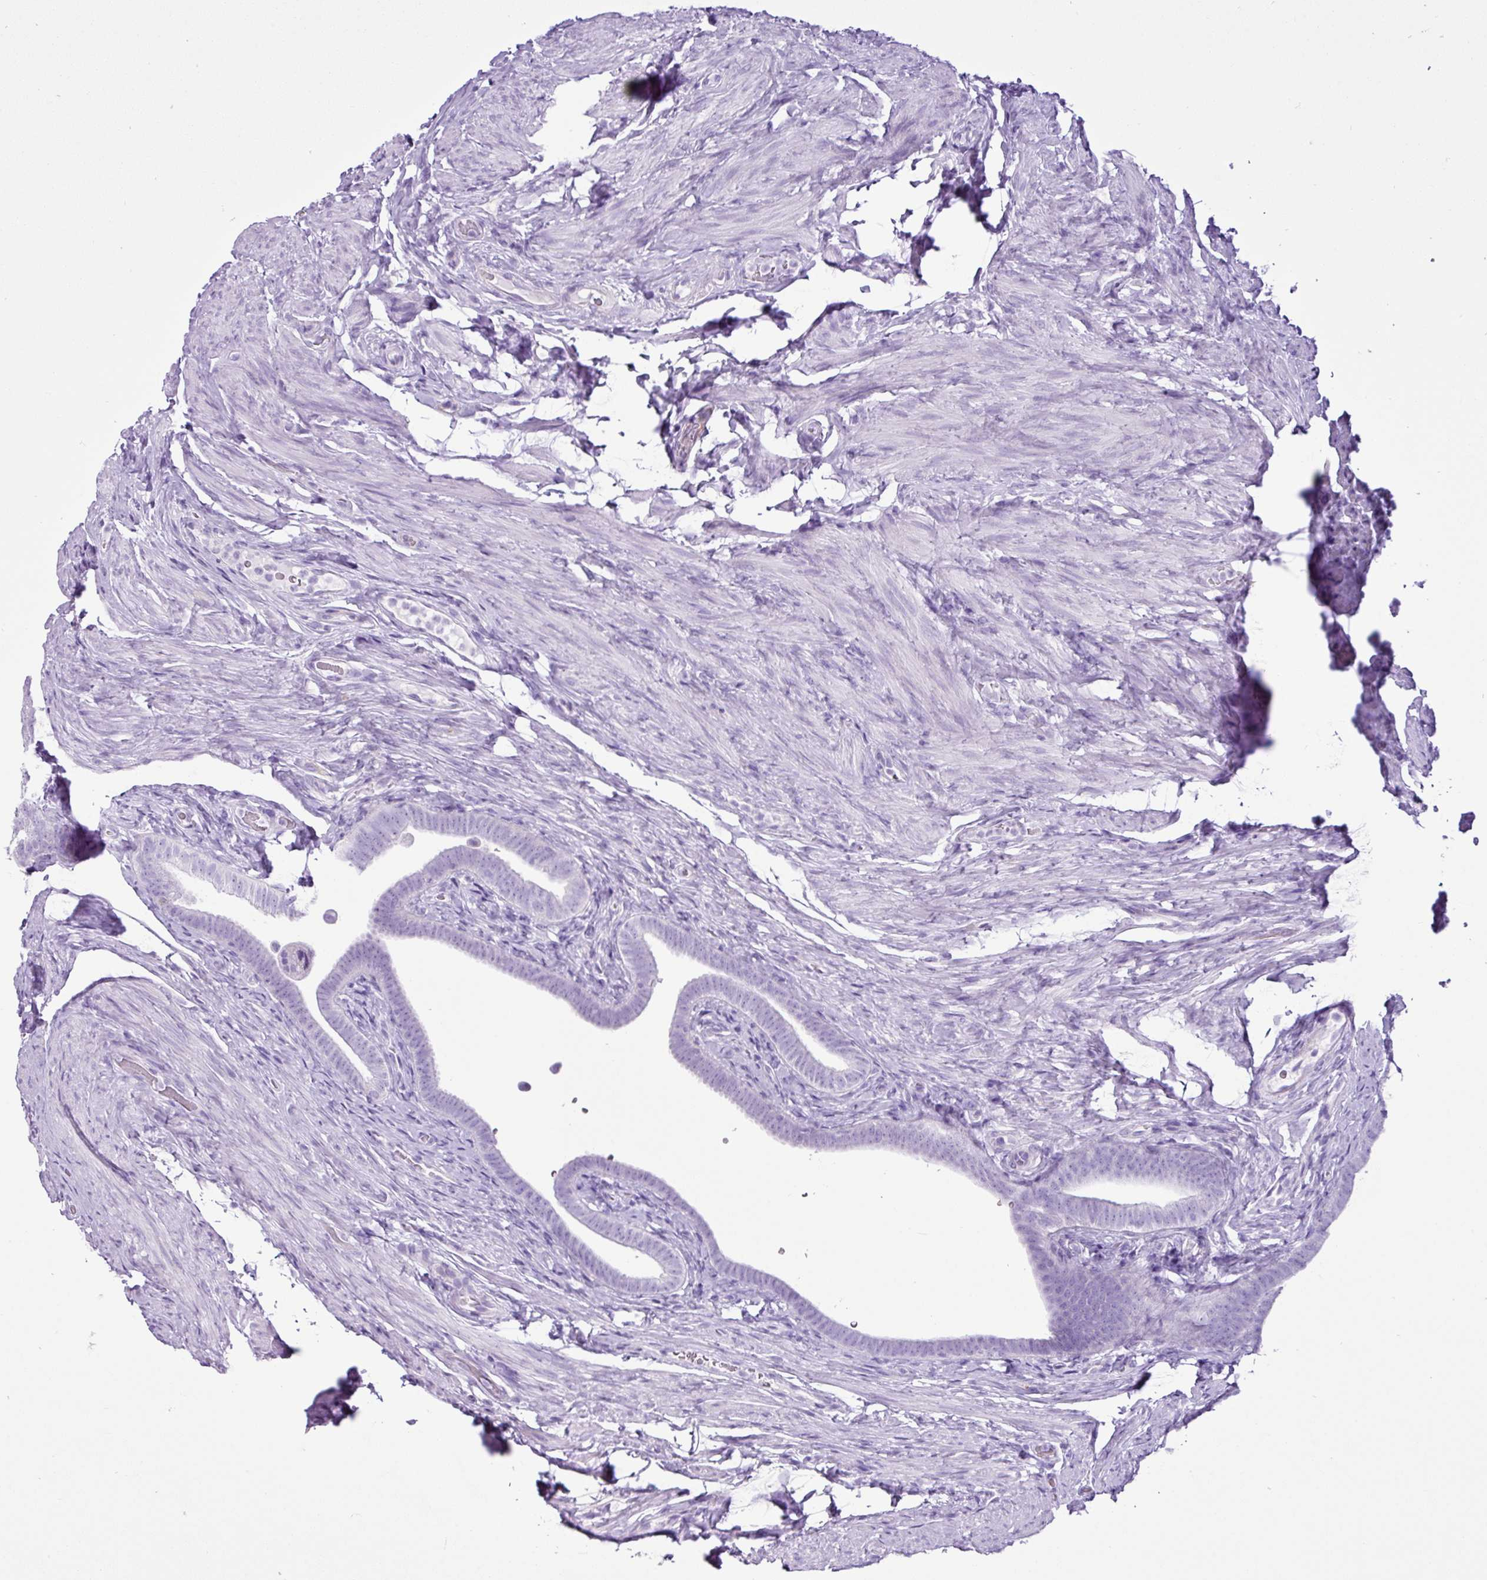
{"staining": {"intensity": "negative", "quantity": "none", "location": "none"}, "tissue": "fallopian tube", "cell_type": "Glandular cells", "image_type": "normal", "snomed": [{"axis": "morphology", "description": "Normal tissue, NOS"}, {"axis": "topography", "description": "Fallopian tube"}], "caption": "Immunohistochemistry (IHC) of unremarkable human fallopian tube demonstrates no expression in glandular cells.", "gene": "LILRB4", "patient": {"sex": "female", "age": 69}}